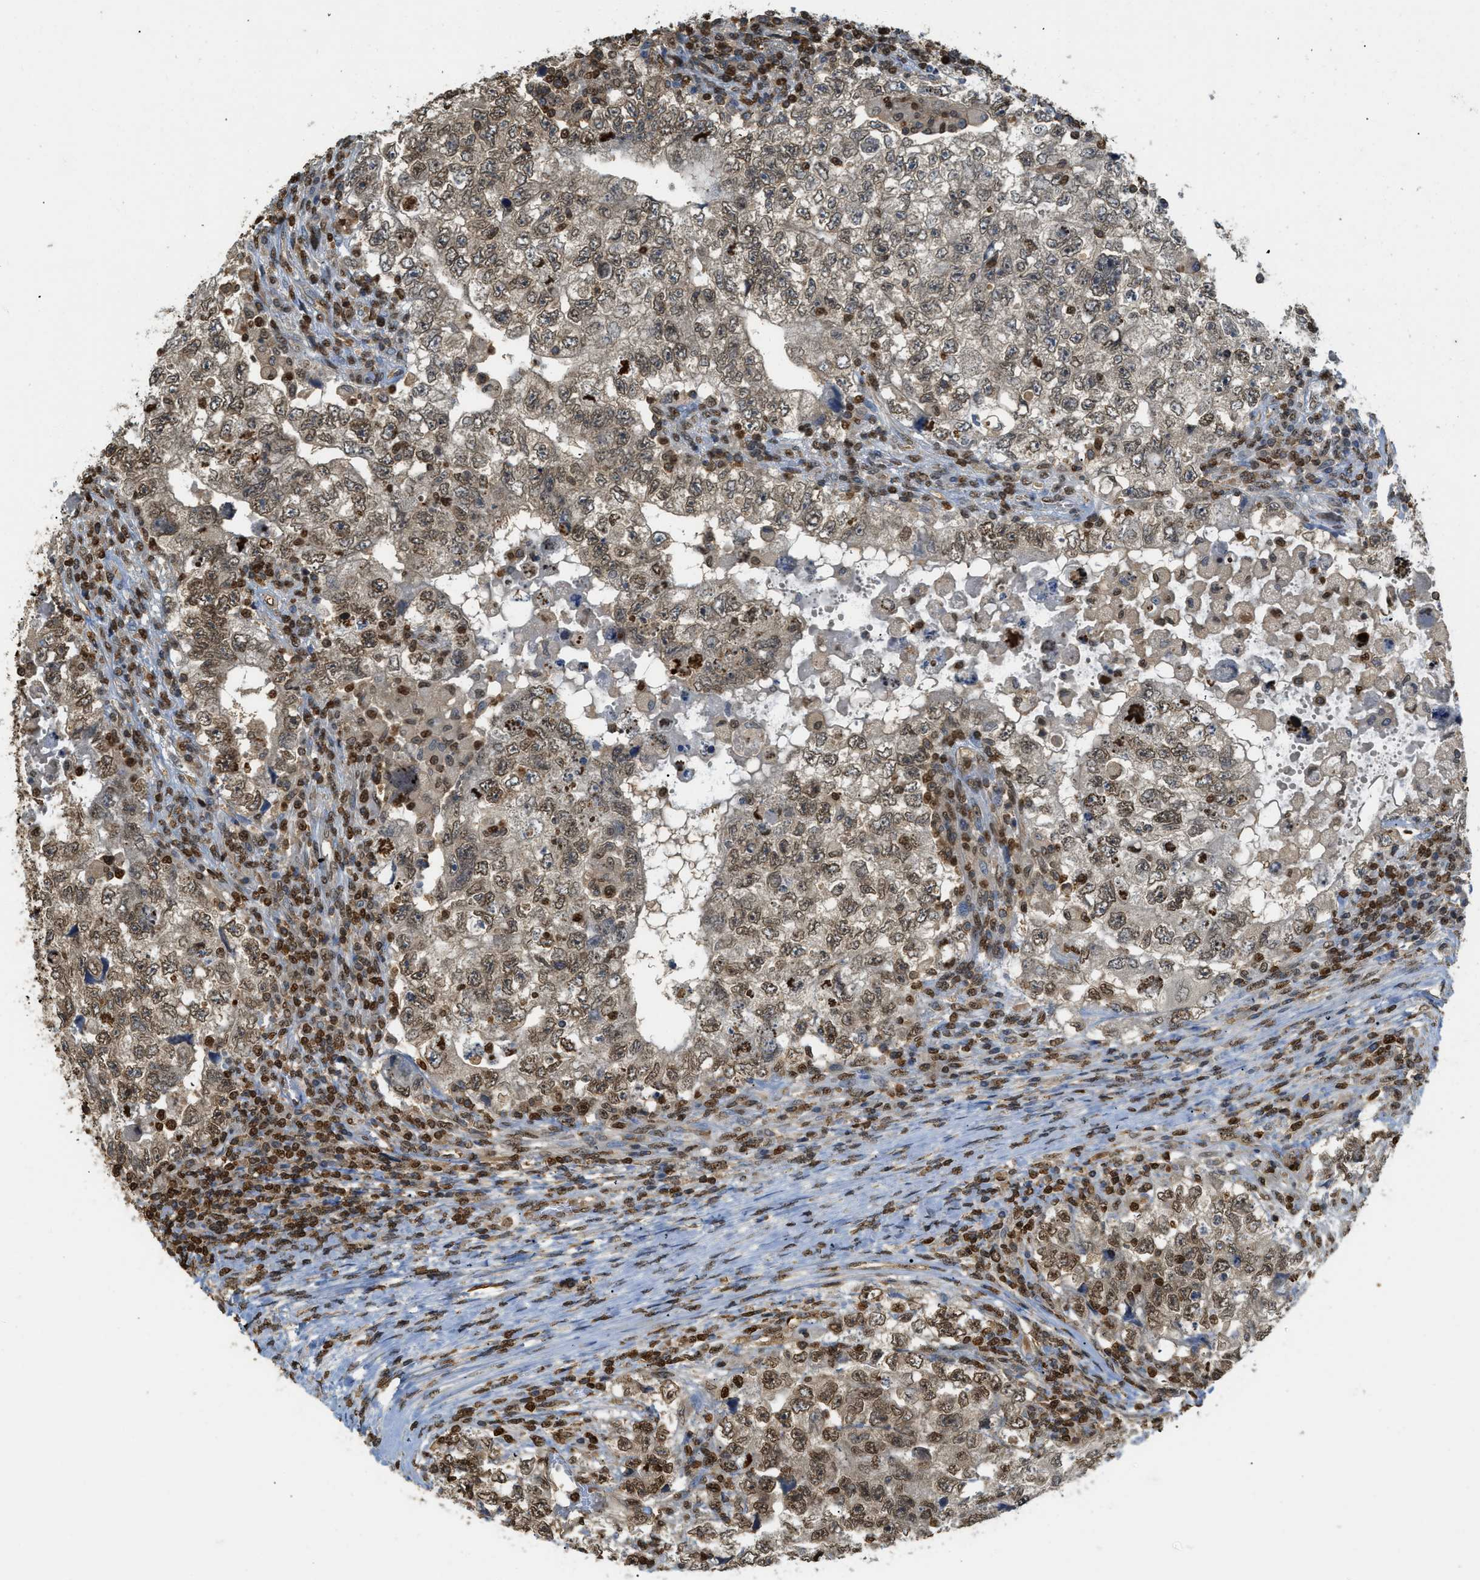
{"staining": {"intensity": "weak", "quantity": ">75%", "location": "nuclear"}, "tissue": "testis cancer", "cell_type": "Tumor cells", "image_type": "cancer", "snomed": [{"axis": "morphology", "description": "Carcinoma, Embryonal, NOS"}, {"axis": "topography", "description": "Testis"}], "caption": "The immunohistochemical stain shows weak nuclear positivity in tumor cells of embryonal carcinoma (testis) tissue.", "gene": "NR5A2", "patient": {"sex": "male", "age": 36}}